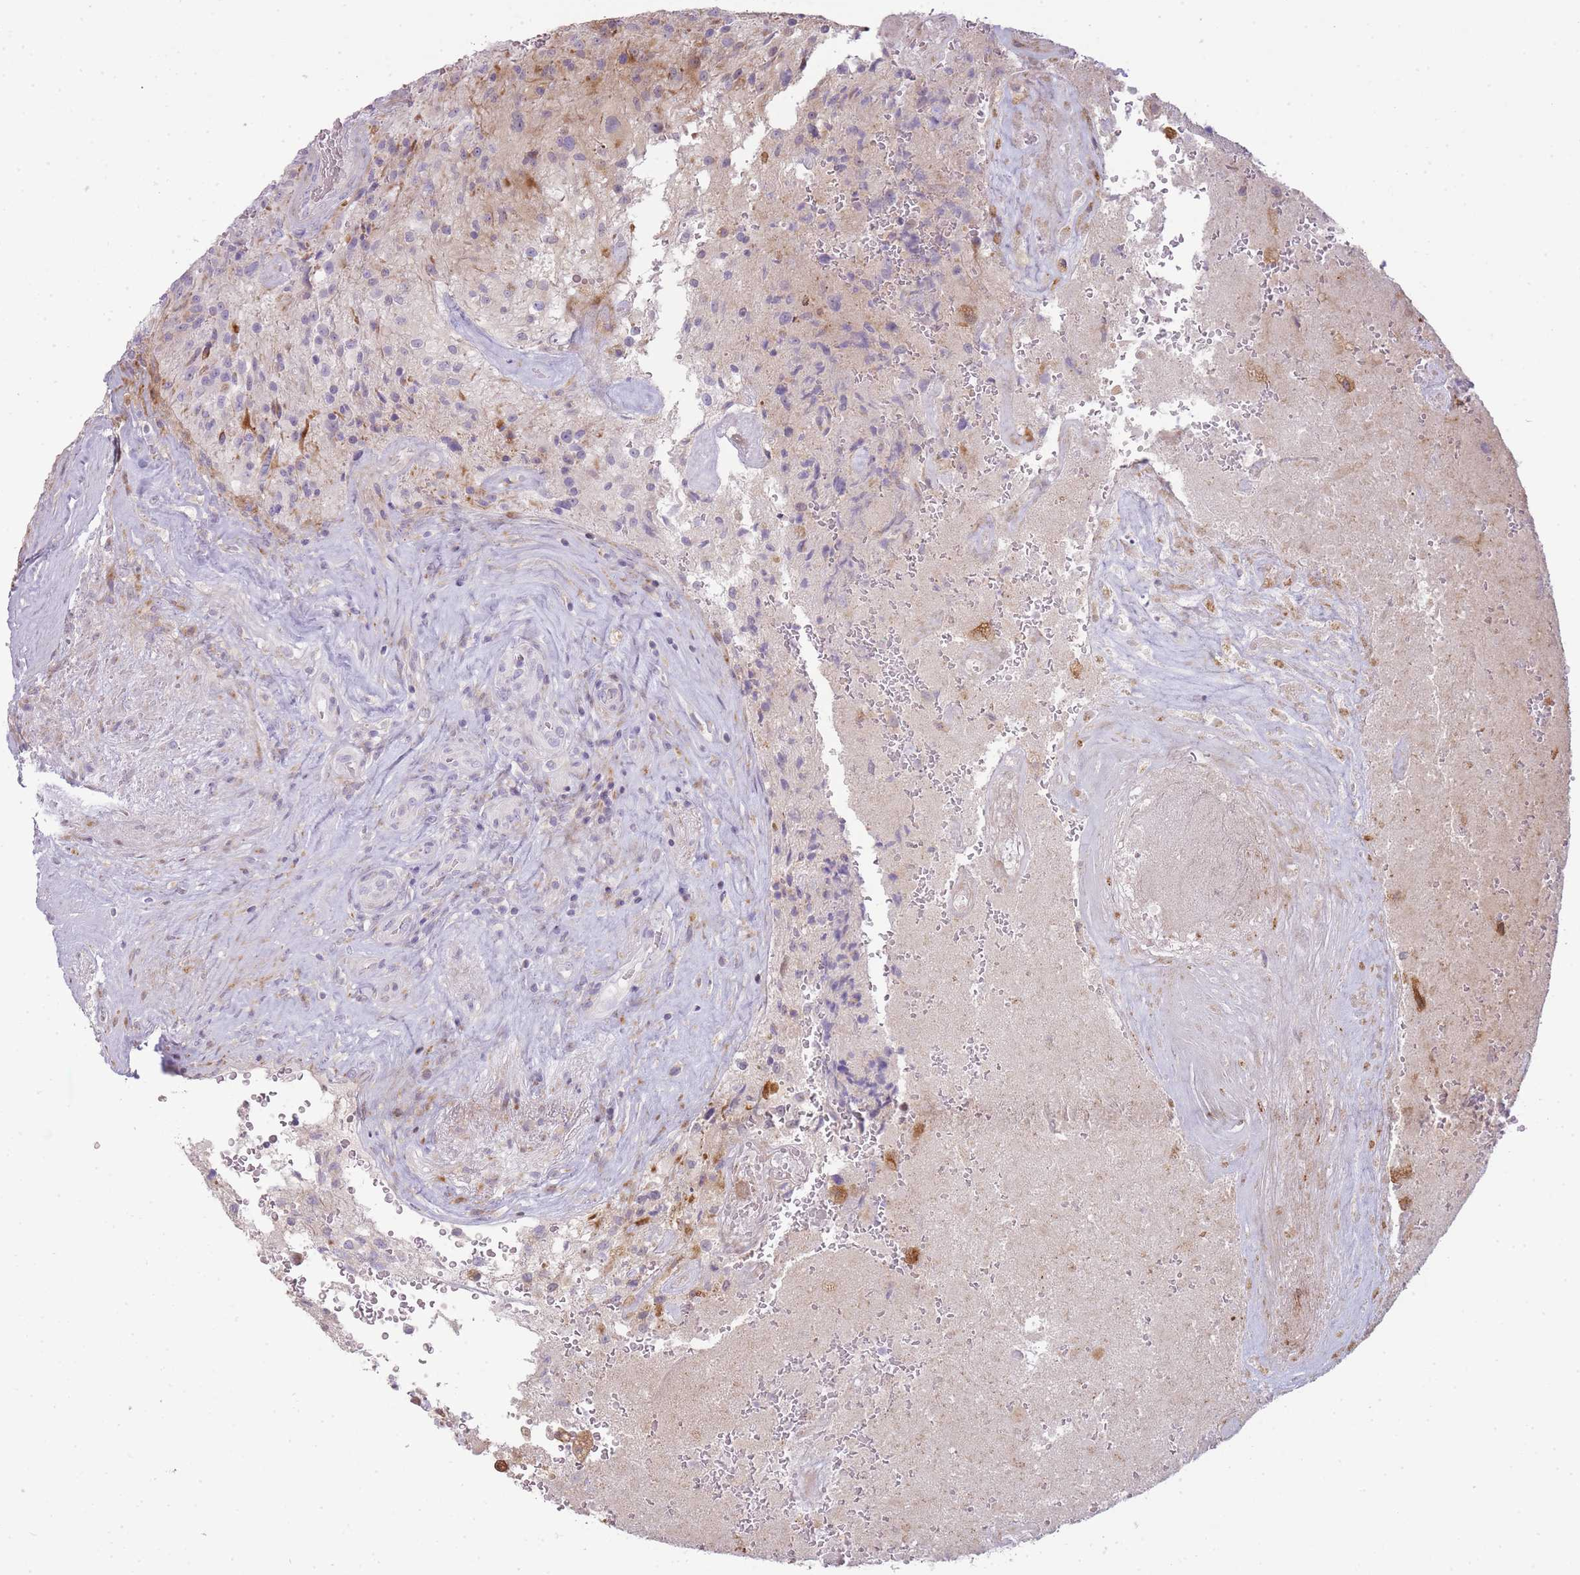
{"staining": {"intensity": "negative", "quantity": "none", "location": "none"}, "tissue": "glioma", "cell_type": "Tumor cells", "image_type": "cancer", "snomed": [{"axis": "morphology", "description": "Normal tissue, NOS"}, {"axis": "morphology", "description": "Glioma, malignant, High grade"}, {"axis": "topography", "description": "Cerebral cortex"}], "caption": "DAB immunohistochemical staining of human malignant high-grade glioma reveals no significant positivity in tumor cells.", "gene": "PPP3R2", "patient": {"sex": "male", "age": 56}}